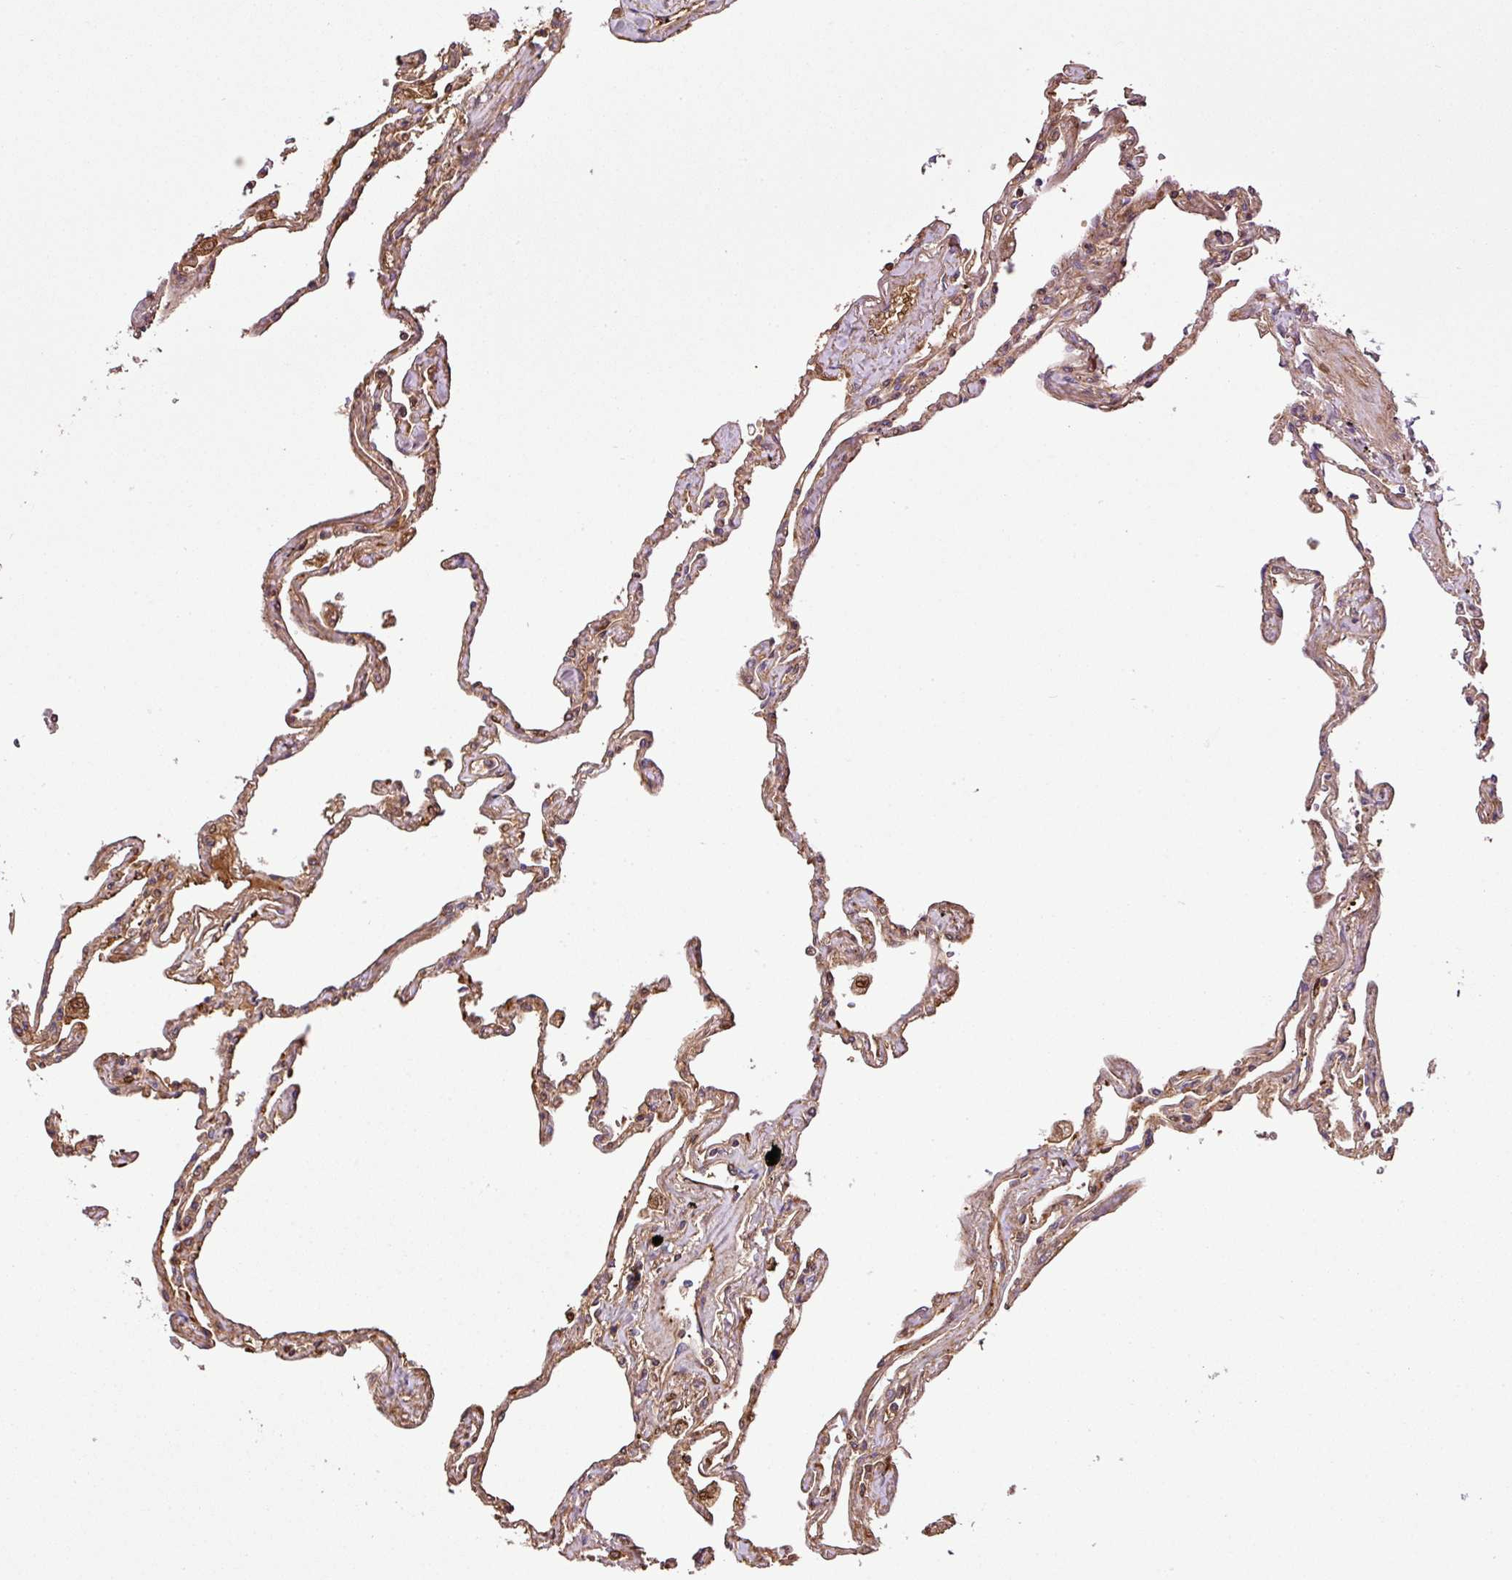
{"staining": {"intensity": "moderate", "quantity": "25%-75%", "location": "cytoplasmic/membranous"}, "tissue": "lung", "cell_type": "Alveolar cells", "image_type": "normal", "snomed": [{"axis": "morphology", "description": "Normal tissue, NOS"}, {"axis": "topography", "description": "Lung"}], "caption": "Immunohistochemical staining of normal lung reveals moderate cytoplasmic/membranous protein staining in approximately 25%-75% of alveolar cells. (Brightfield microscopy of DAB IHC at high magnification).", "gene": "CTXN2", "patient": {"sex": "female", "age": 67}}